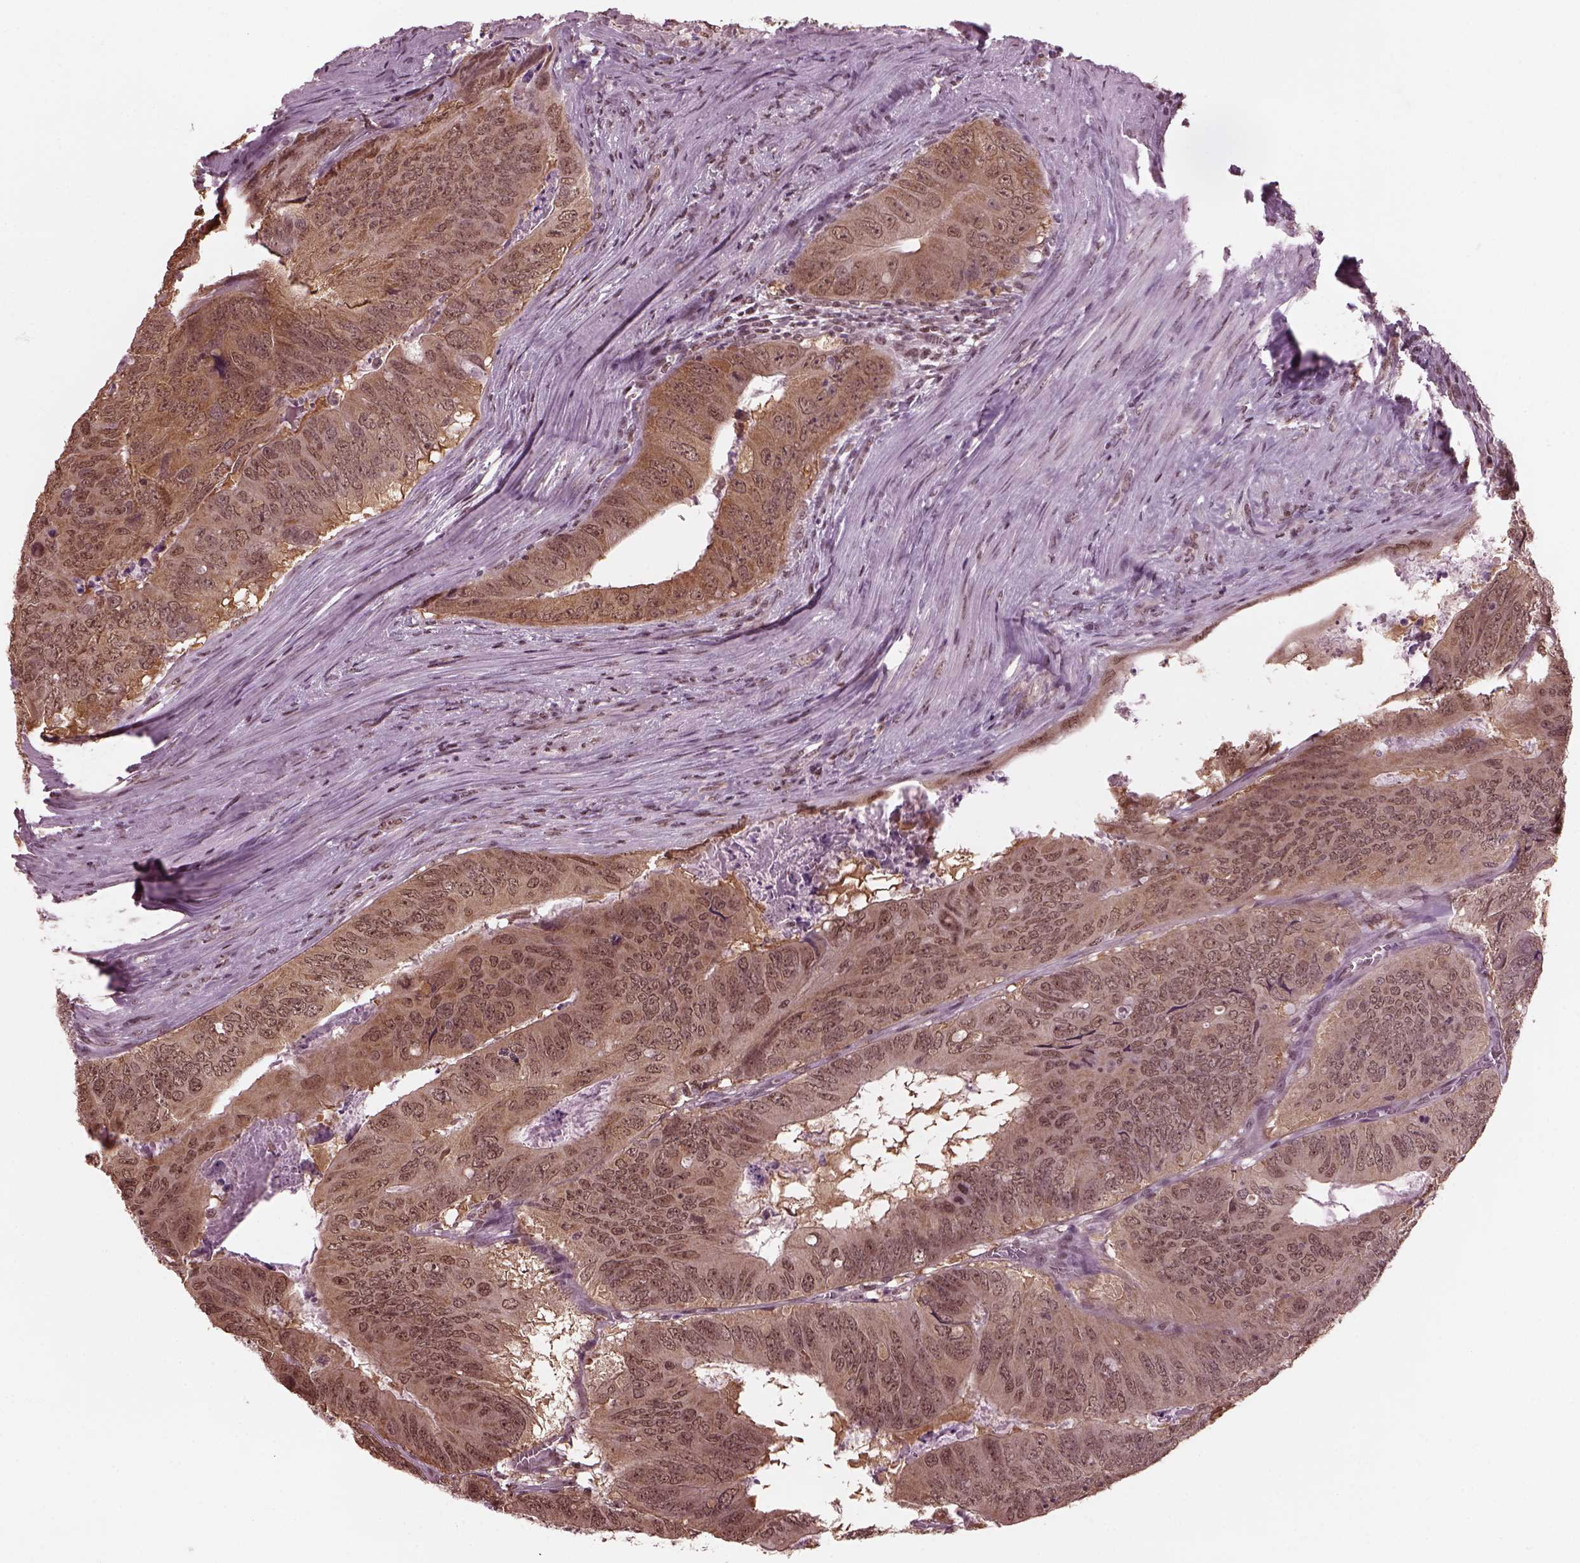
{"staining": {"intensity": "weak", "quantity": ">75%", "location": "cytoplasmic/membranous"}, "tissue": "colorectal cancer", "cell_type": "Tumor cells", "image_type": "cancer", "snomed": [{"axis": "morphology", "description": "Adenocarcinoma, NOS"}, {"axis": "topography", "description": "Colon"}], "caption": "Adenocarcinoma (colorectal) tissue exhibits weak cytoplasmic/membranous expression in approximately >75% of tumor cells", "gene": "RUVBL2", "patient": {"sex": "male", "age": 79}}